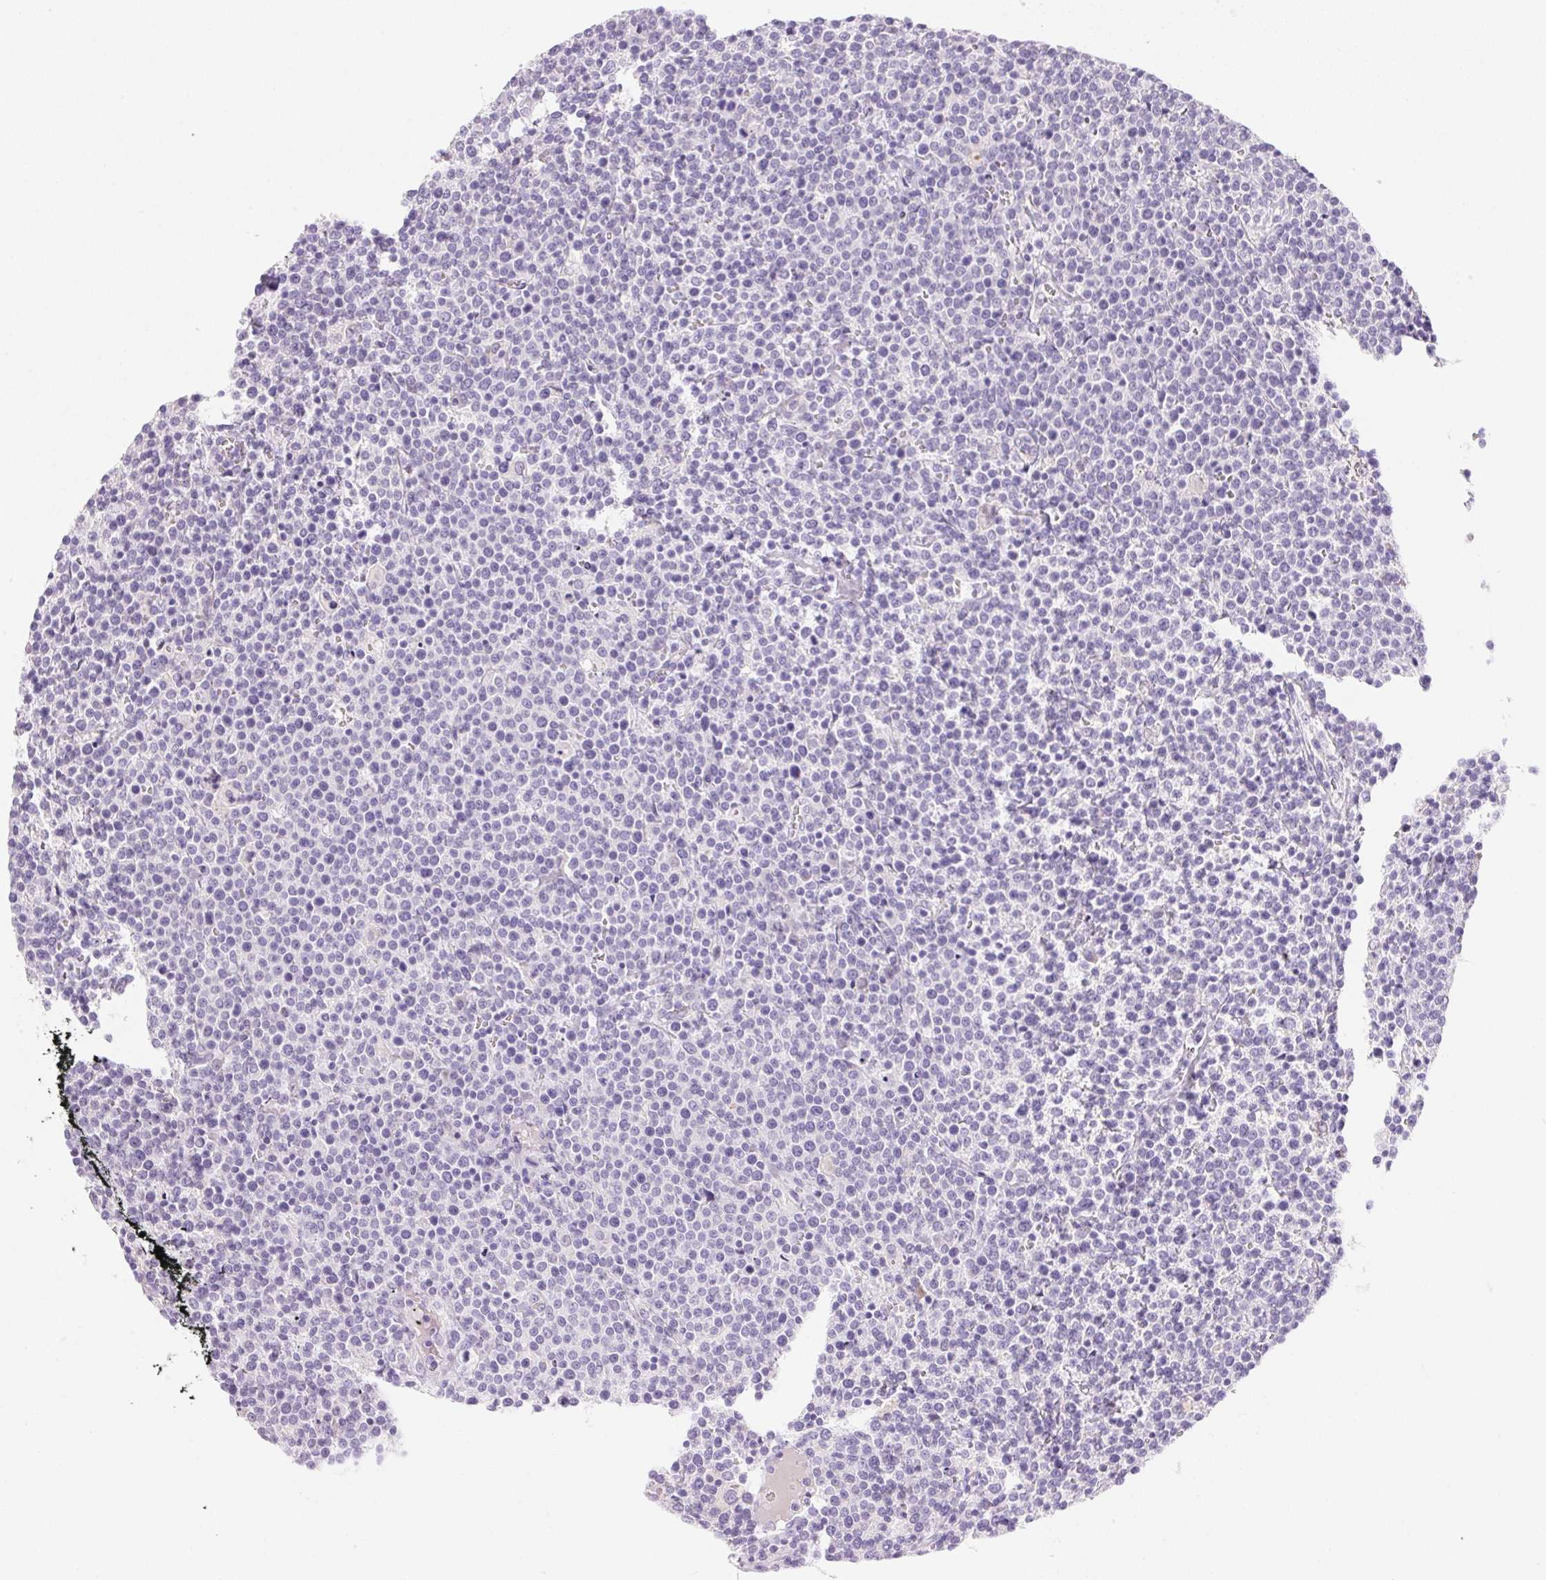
{"staining": {"intensity": "negative", "quantity": "none", "location": "none"}, "tissue": "lymphoma", "cell_type": "Tumor cells", "image_type": "cancer", "snomed": [{"axis": "morphology", "description": "Malignant lymphoma, non-Hodgkin's type, High grade"}, {"axis": "topography", "description": "Lymph node"}], "caption": "Lymphoma stained for a protein using immunohistochemistry (IHC) shows no expression tumor cells.", "gene": "TEKT1", "patient": {"sex": "male", "age": 61}}